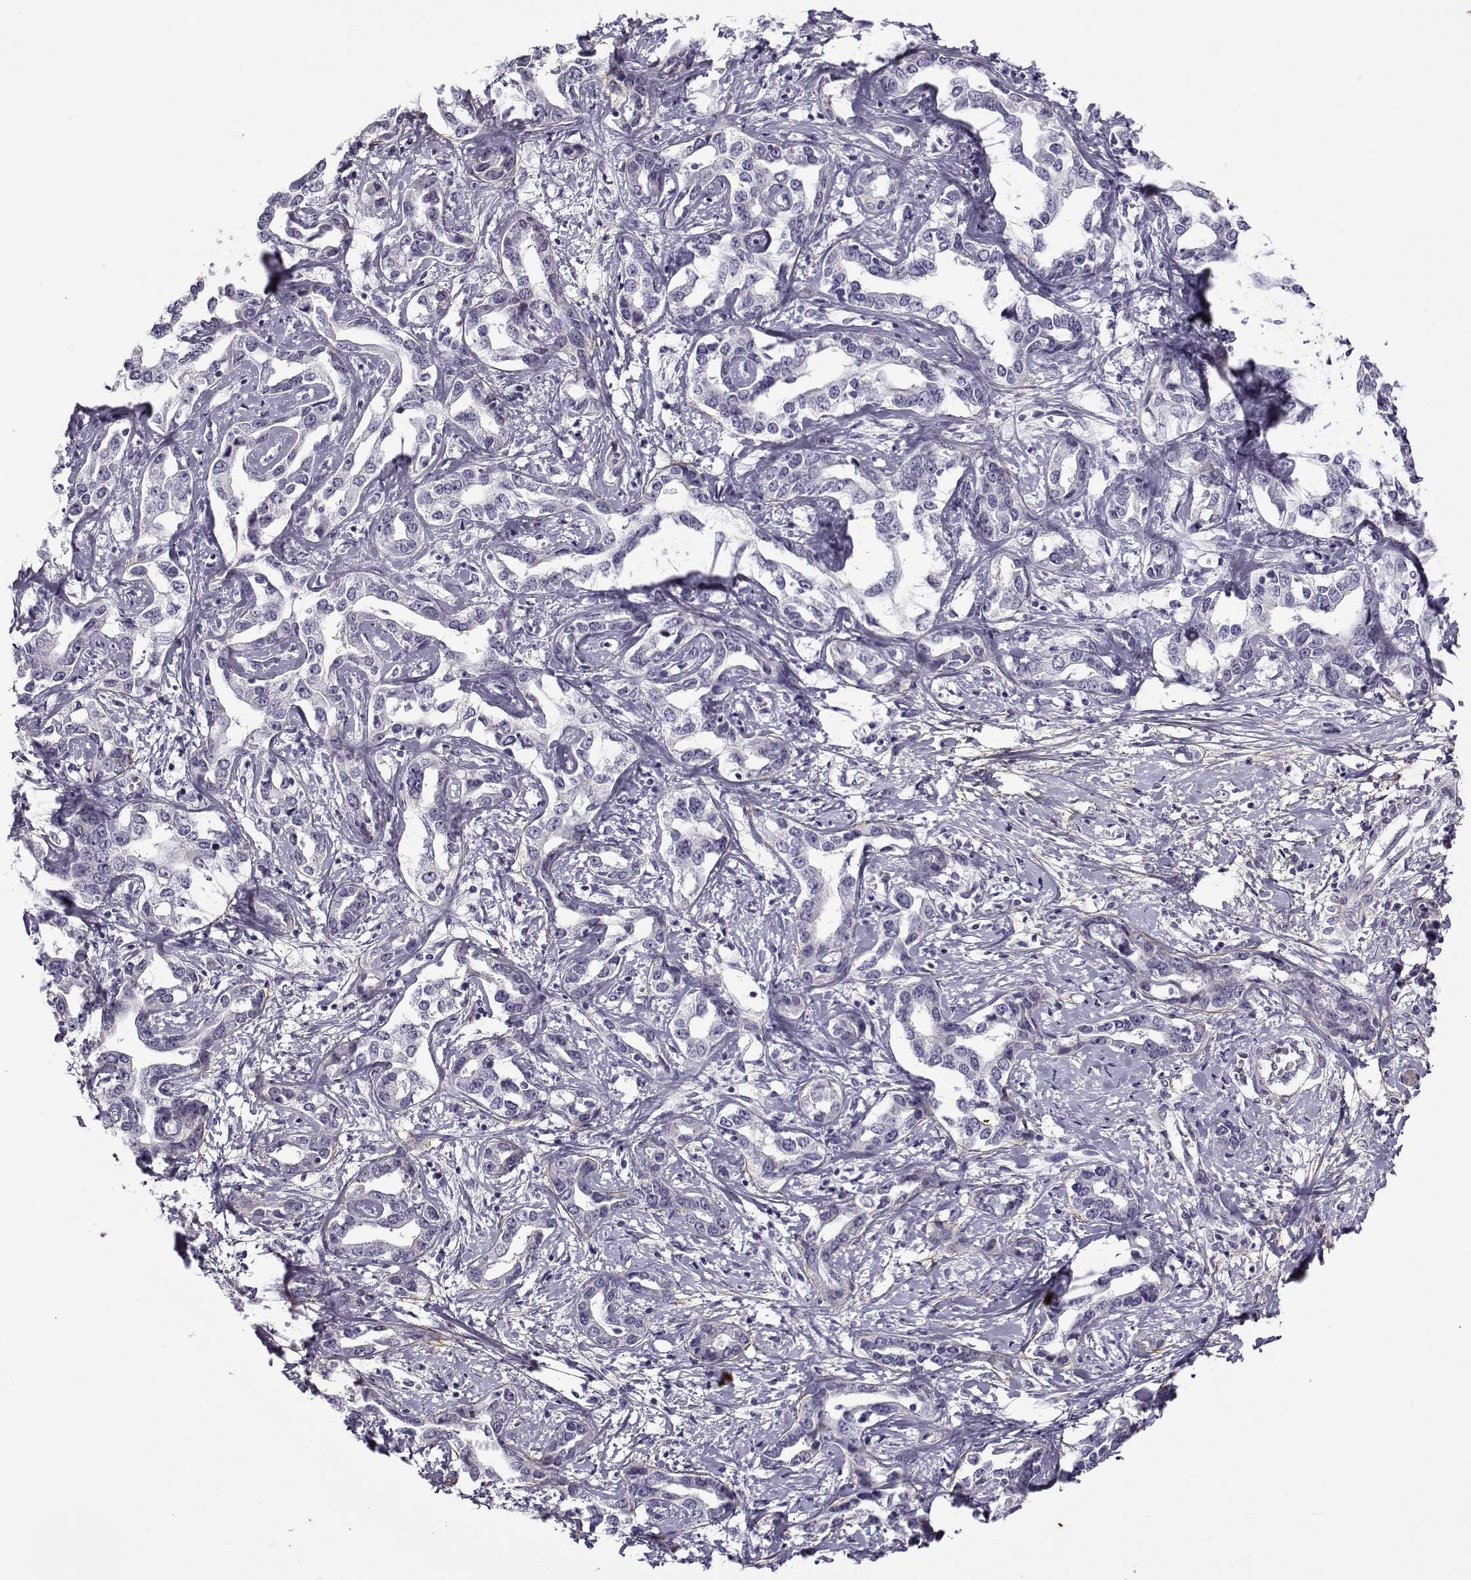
{"staining": {"intensity": "negative", "quantity": "none", "location": "none"}, "tissue": "liver cancer", "cell_type": "Tumor cells", "image_type": "cancer", "snomed": [{"axis": "morphology", "description": "Cholangiocarcinoma"}, {"axis": "topography", "description": "Liver"}], "caption": "There is no significant expression in tumor cells of liver cholangiocarcinoma.", "gene": "GTSF1L", "patient": {"sex": "male", "age": 59}}